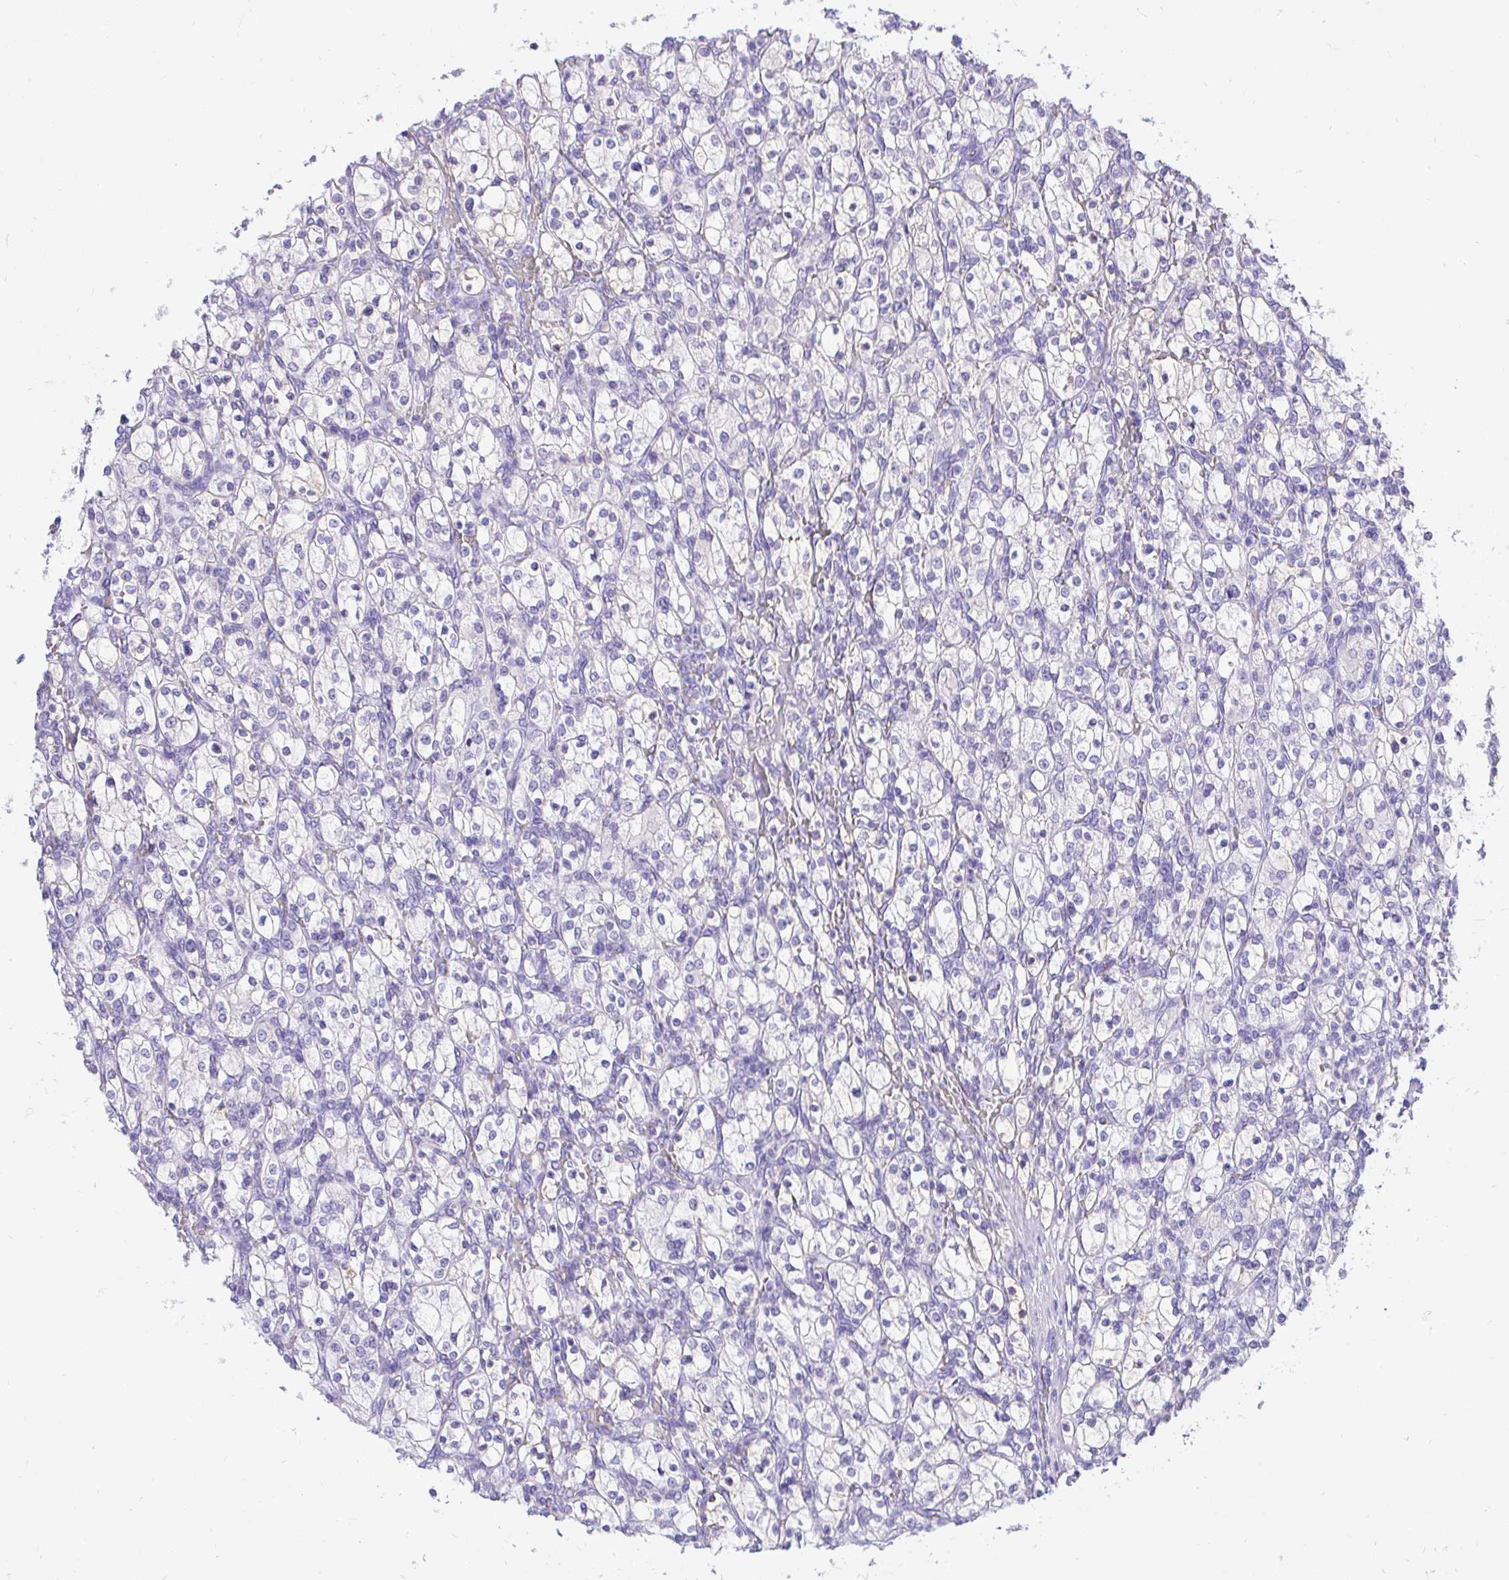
{"staining": {"intensity": "negative", "quantity": "none", "location": "none"}, "tissue": "renal cancer", "cell_type": "Tumor cells", "image_type": "cancer", "snomed": [{"axis": "morphology", "description": "Adenocarcinoma, NOS"}, {"axis": "topography", "description": "Kidney"}], "caption": "This is an immunohistochemistry (IHC) photomicrograph of human renal cancer (adenocarcinoma). There is no staining in tumor cells.", "gene": "FATE1", "patient": {"sex": "female", "age": 83}}